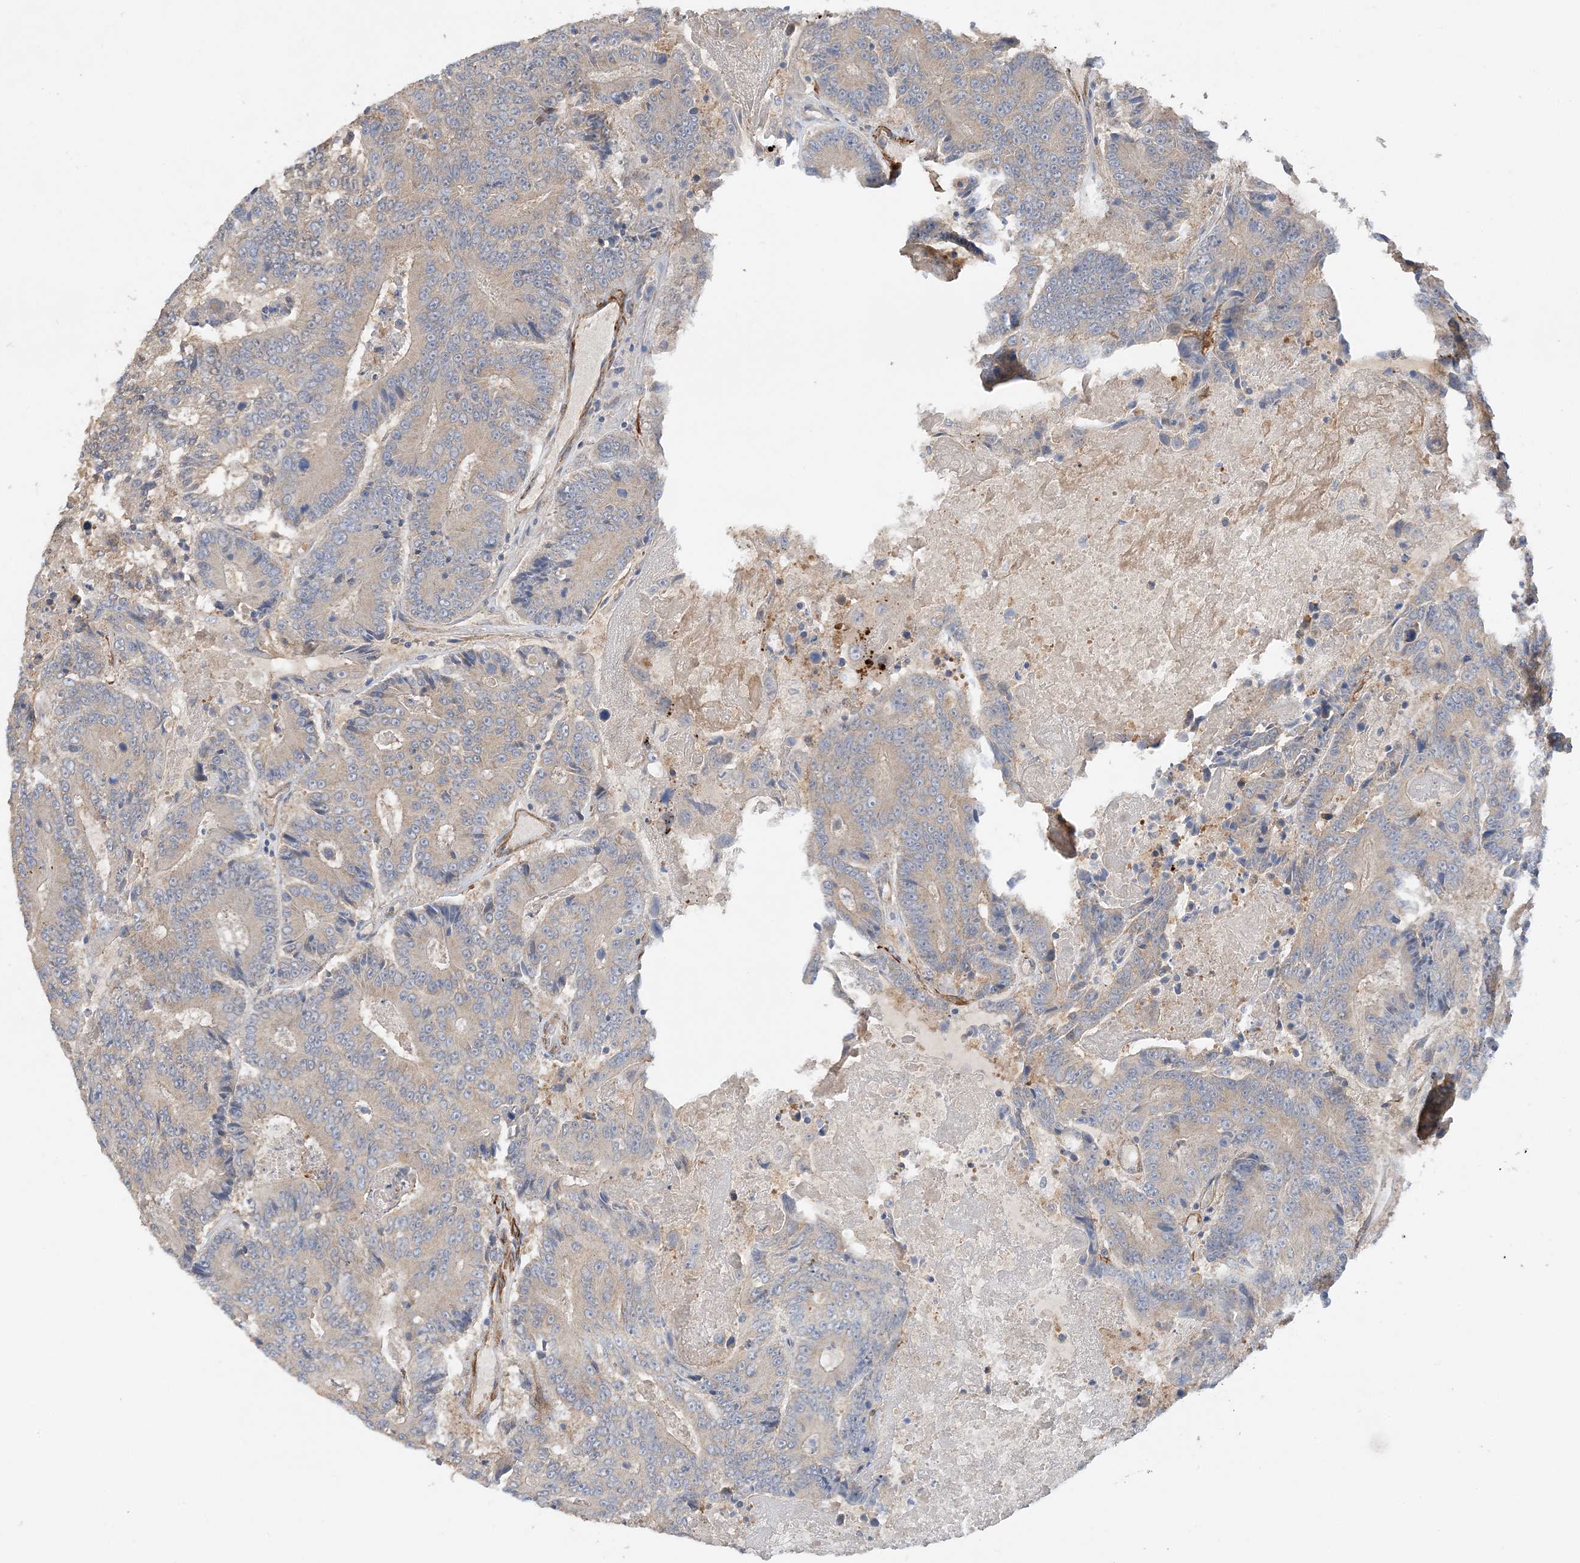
{"staining": {"intensity": "weak", "quantity": "25%-75%", "location": "cytoplasmic/membranous"}, "tissue": "colorectal cancer", "cell_type": "Tumor cells", "image_type": "cancer", "snomed": [{"axis": "morphology", "description": "Adenocarcinoma, NOS"}, {"axis": "topography", "description": "Colon"}], "caption": "About 25%-75% of tumor cells in colorectal adenocarcinoma exhibit weak cytoplasmic/membranous protein positivity as visualized by brown immunohistochemical staining.", "gene": "KIFBP", "patient": {"sex": "male", "age": 83}}